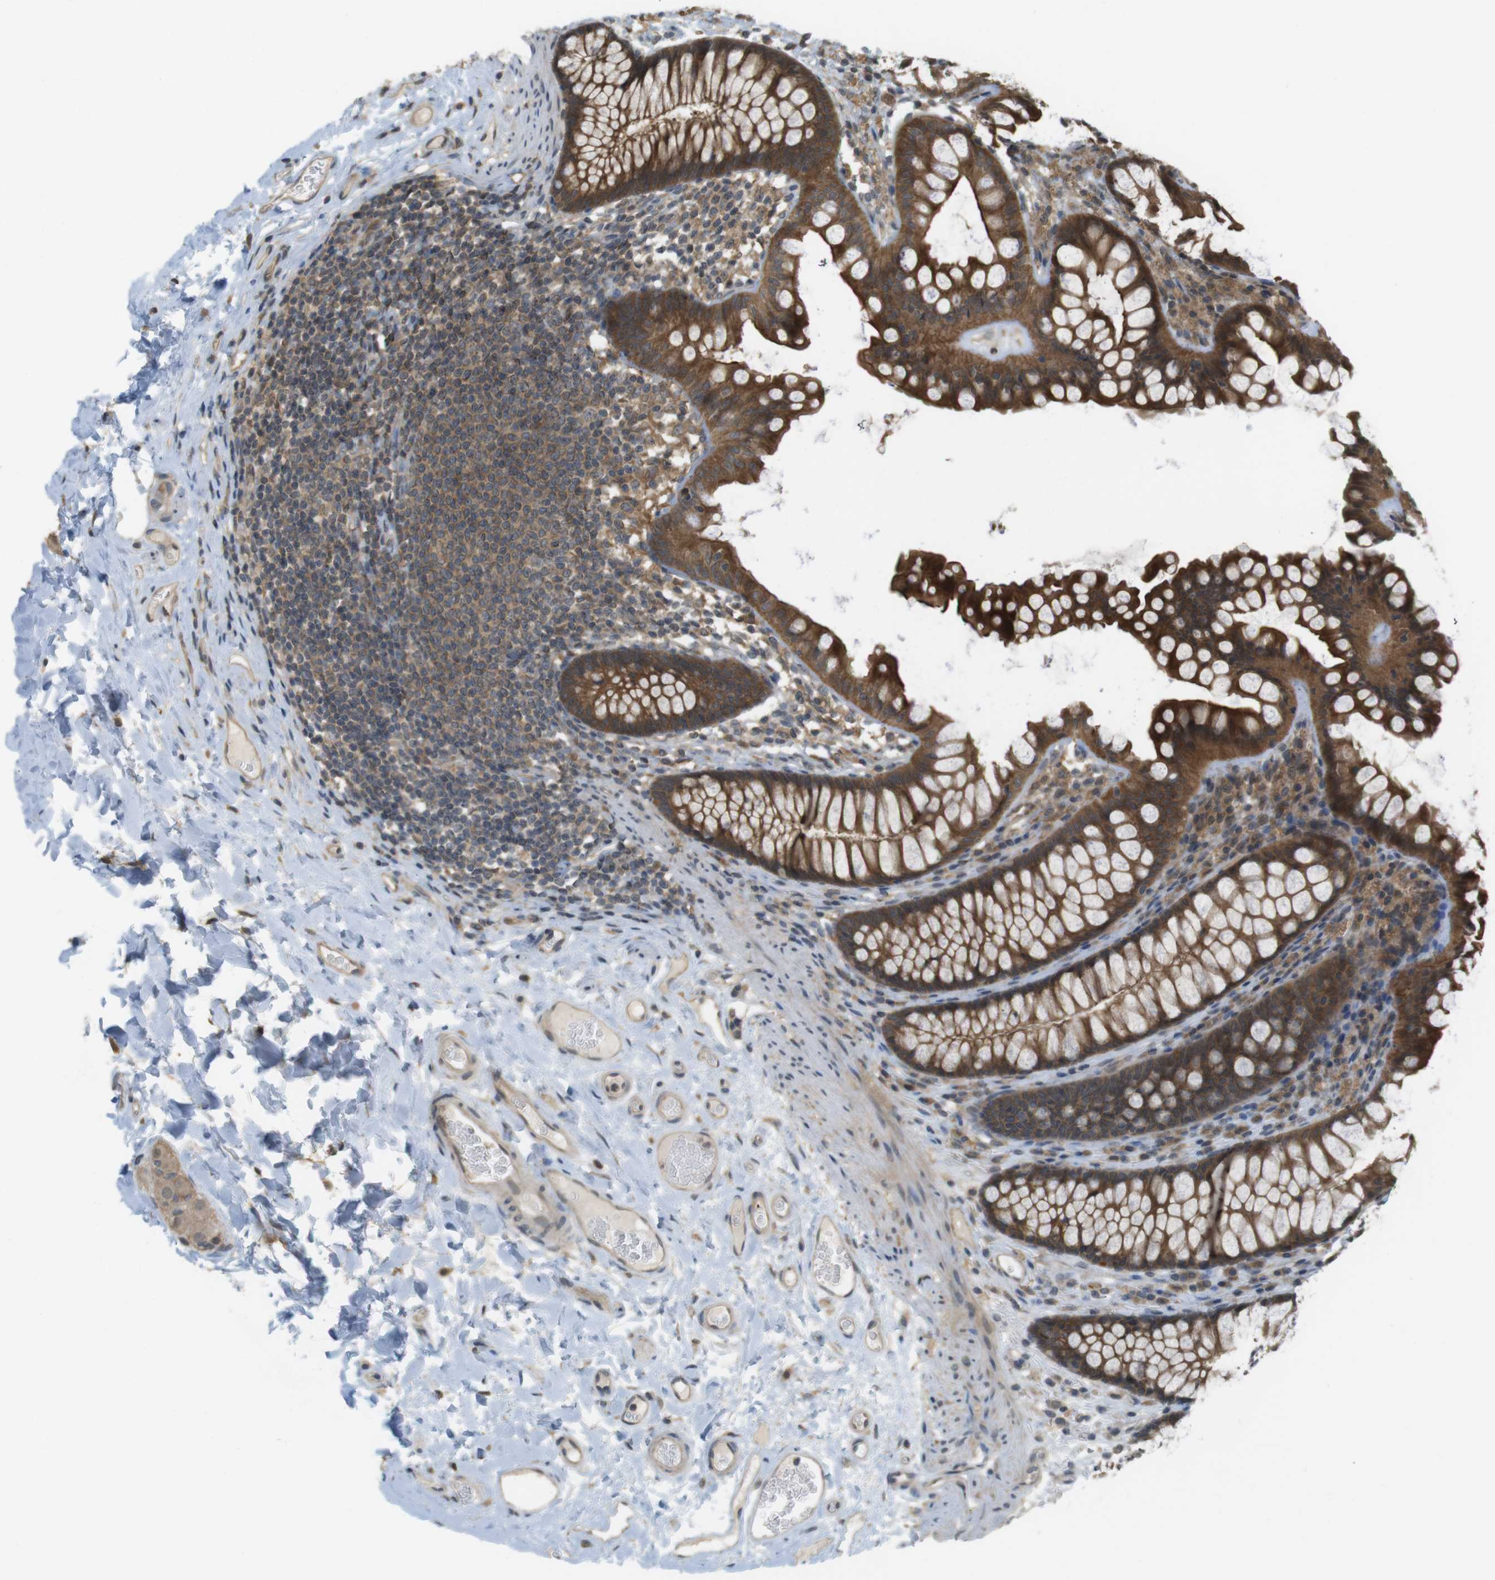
{"staining": {"intensity": "weak", "quantity": ">75%", "location": "cytoplasmic/membranous"}, "tissue": "colon", "cell_type": "Endothelial cells", "image_type": "normal", "snomed": [{"axis": "morphology", "description": "Normal tissue, NOS"}, {"axis": "topography", "description": "Colon"}], "caption": "Brown immunohistochemical staining in normal human colon reveals weak cytoplasmic/membranous staining in approximately >75% of endothelial cells. (DAB (3,3'-diaminobenzidine) = brown stain, brightfield microscopy at high magnification).", "gene": "RNF130", "patient": {"sex": "female", "age": 55}}